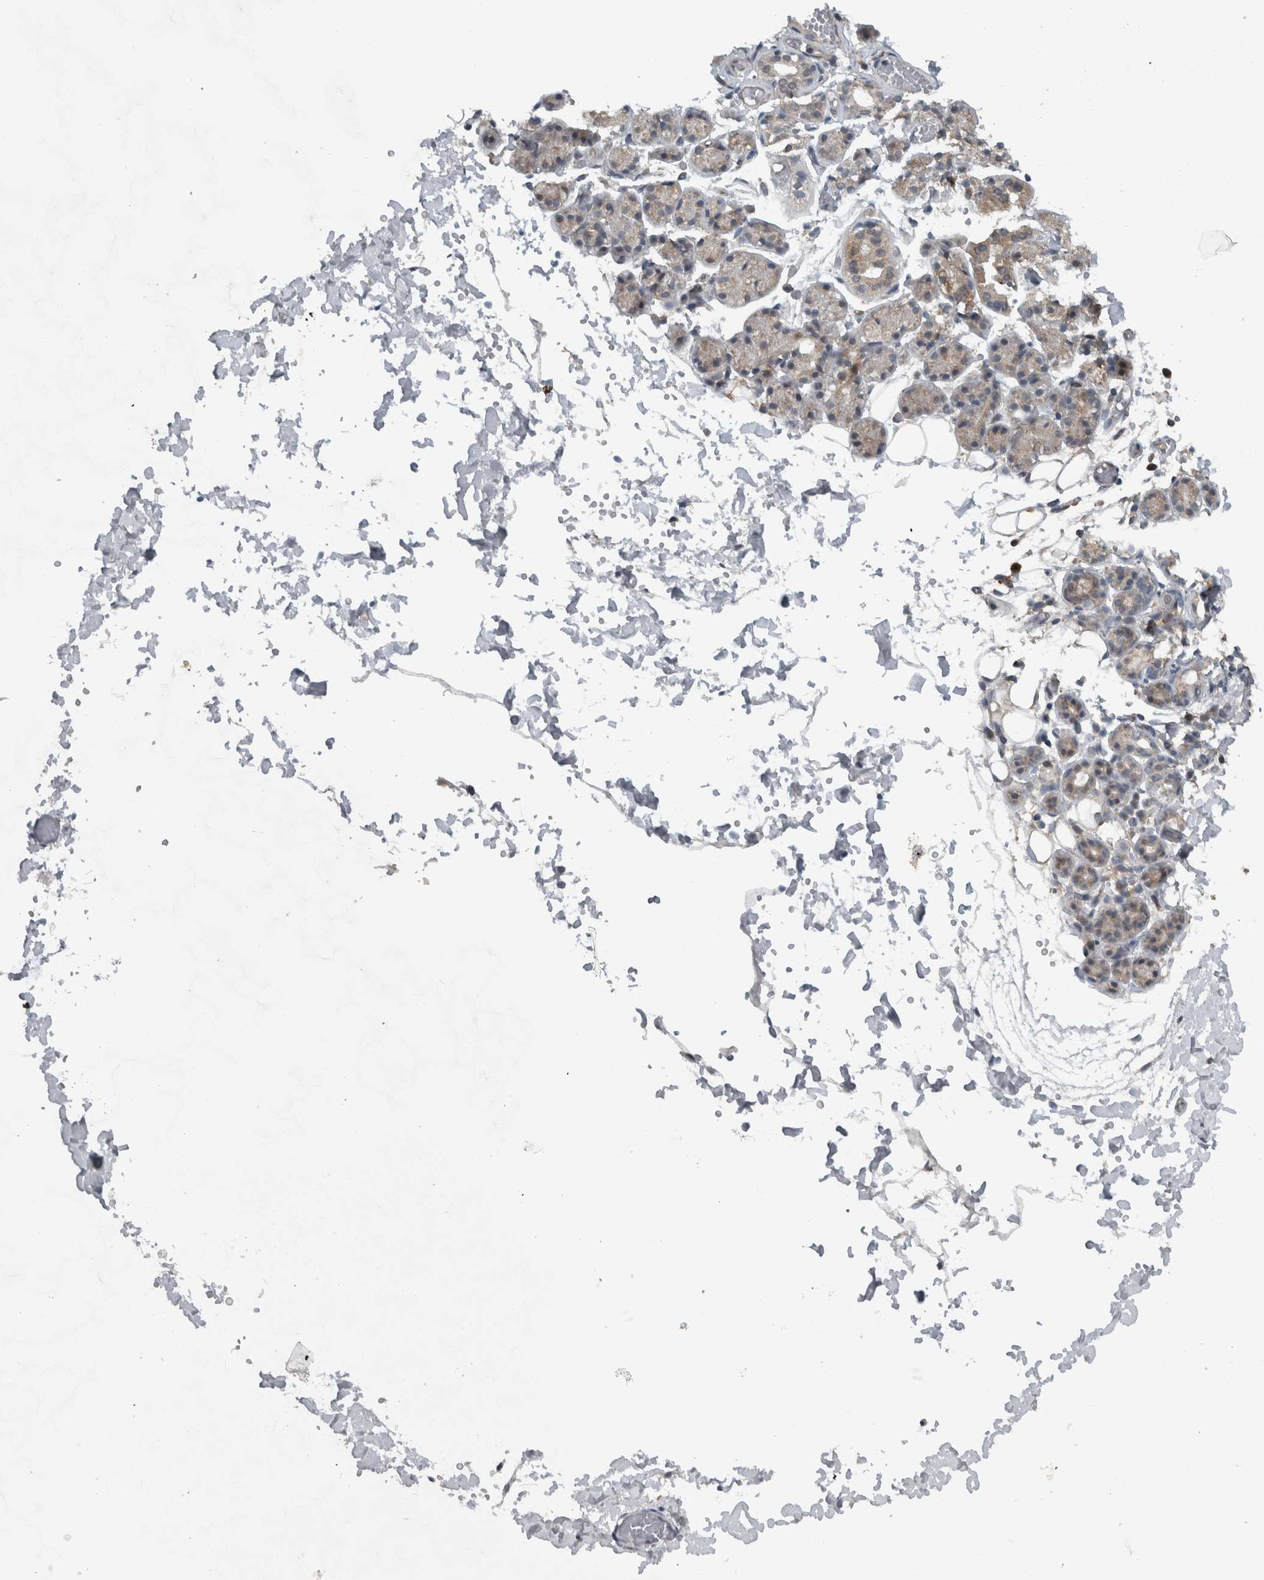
{"staining": {"intensity": "weak", "quantity": "25%-75%", "location": "cytoplasmic/membranous"}, "tissue": "salivary gland", "cell_type": "Glandular cells", "image_type": "normal", "snomed": [{"axis": "morphology", "description": "Normal tissue, NOS"}, {"axis": "topography", "description": "Salivary gland"}], "caption": "High-power microscopy captured an immunohistochemistry (IHC) image of unremarkable salivary gland, revealing weak cytoplasmic/membranous expression in about 25%-75% of glandular cells. (DAB = brown stain, brightfield microscopy at high magnification).", "gene": "GBA2", "patient": {"sex": "male", "age": 63}}